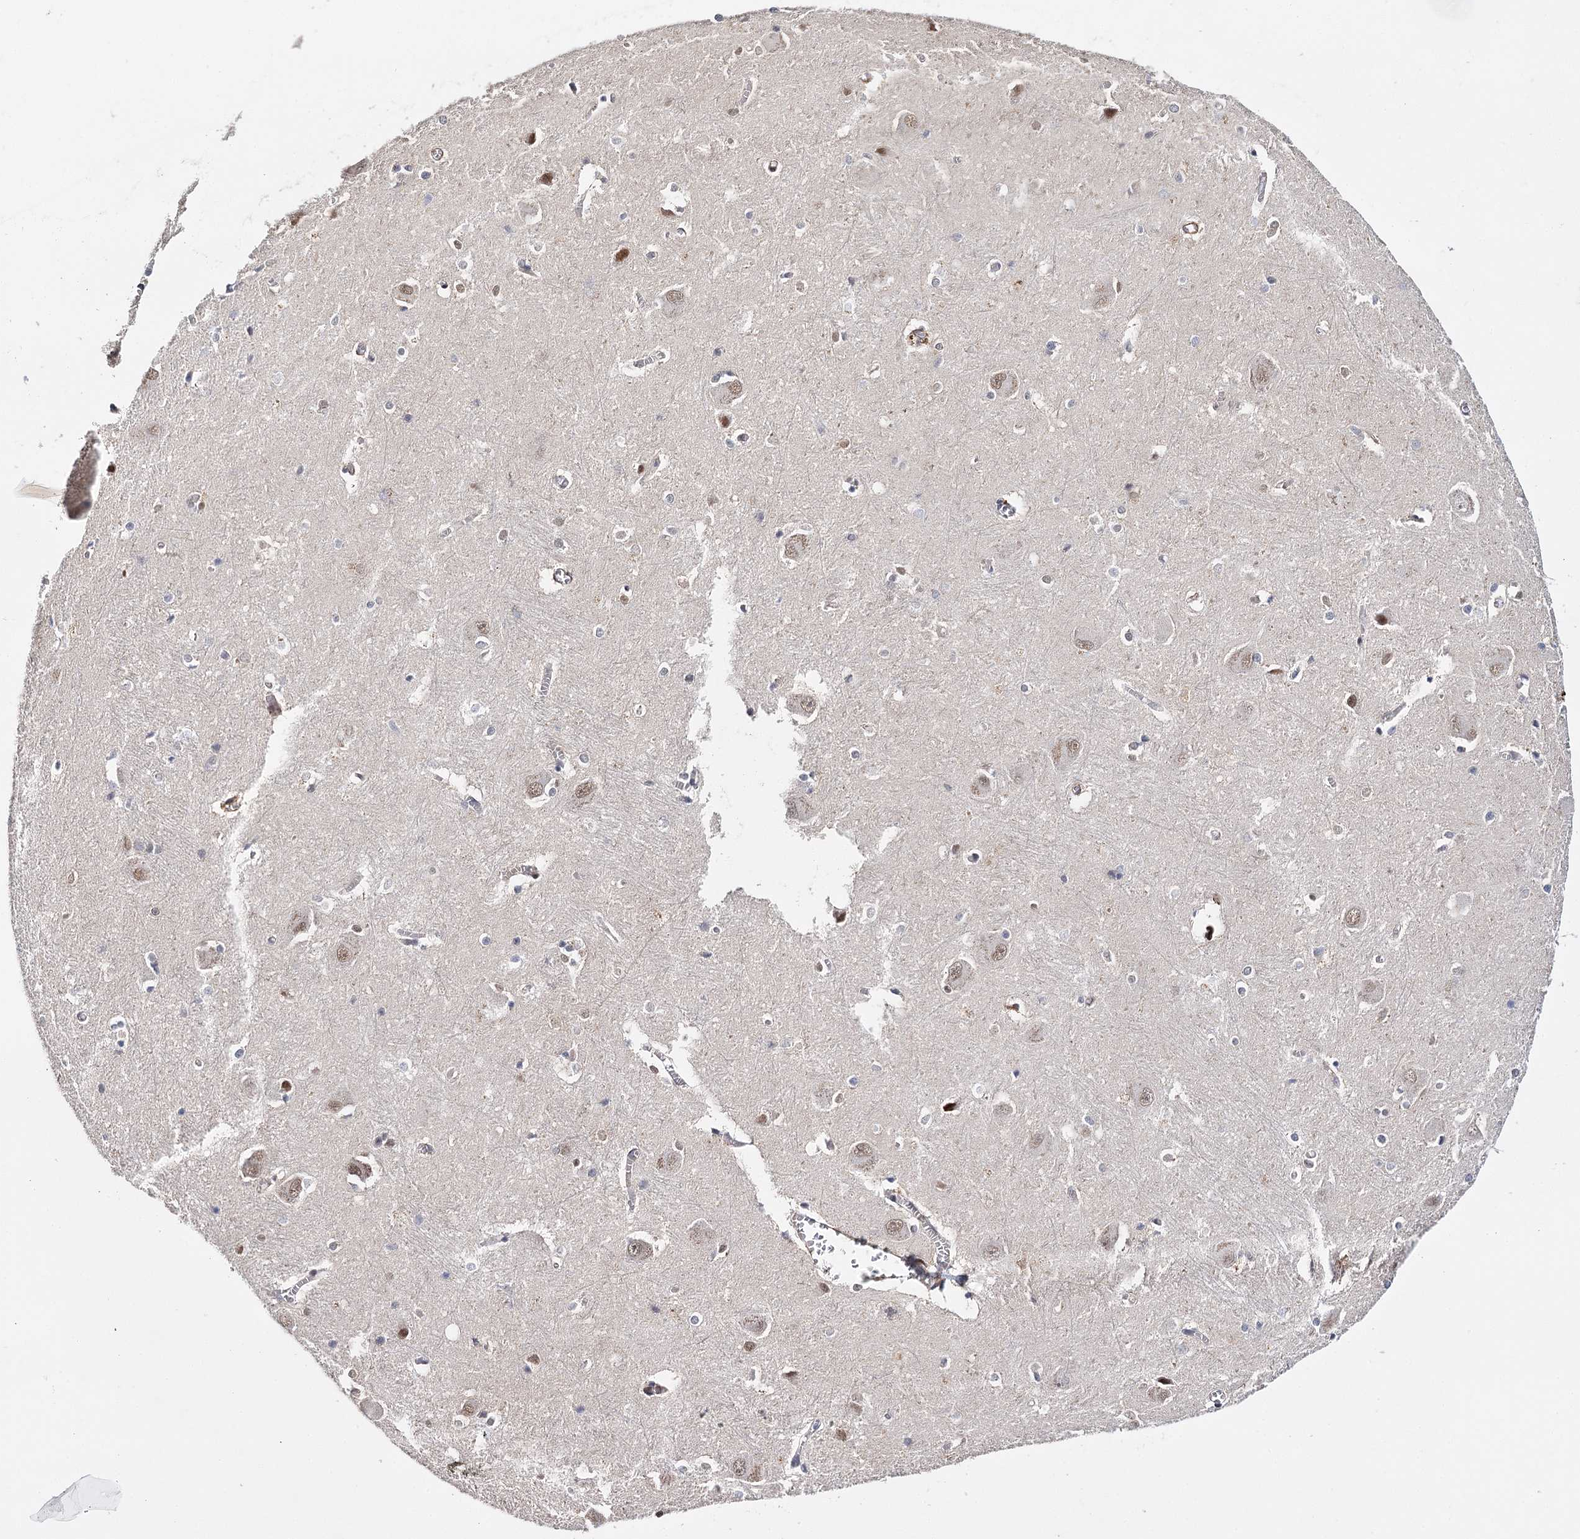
{"staining": {"intensity": "negative", "quantity": "none", "location": "none"}, "tissue": "caudate", "cell_type": "Glial cells", "image_type": "normal", "snomed": [{"axis": "morphology", "description": "Normal tissue, NOS"}, {"axis": "topography", "description": "Lateral ventricle wall"}], "caption": "Immunohistochemical staining of unremarkable caudate reveals no significant staining in glial cells.", "gene": "CFAP46", "patient": {"sex": "male", "age": 37}}